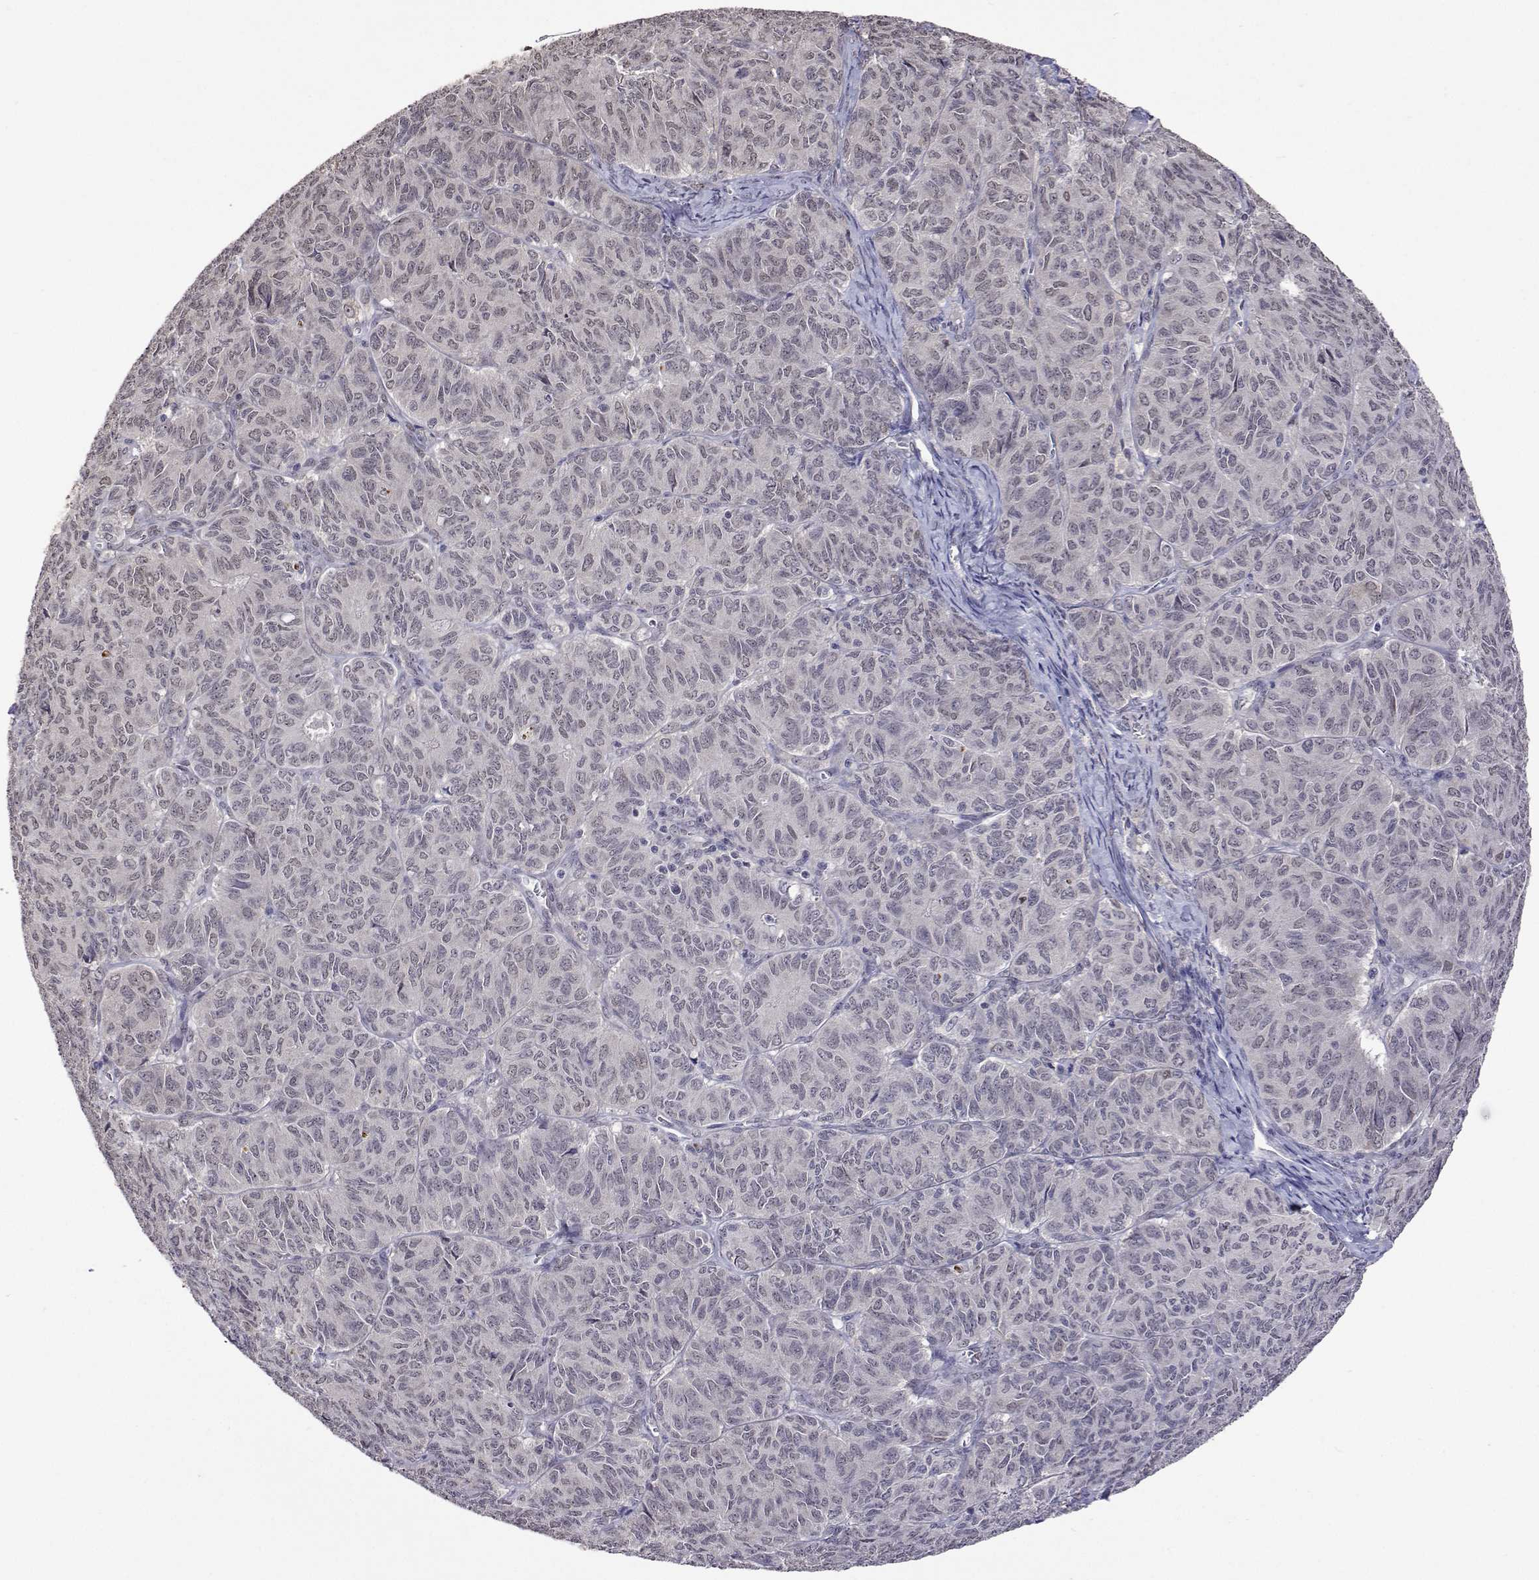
{"staining": {"intensity": "weak", "quantity": "25%-75%", "location": "nuclear"}, "tissue": "ovarian cancer", "cell_type": "Tumor cells", "image_type": "cancer", "snomed": [{"axis": "morphology", "description": "Carcinoma, endometroid"}, {"axis": "topography", "description": "Ovary"}], "caption": "DAB (3,3'-diaminobenzidine) immunohistochemical staining of endometroid carcinoma (ovarian) exhibits weak nuclear protein positivity in approximately 25%-75% of tumor cells.", "gene": "HNRNPA0", "patient": {"sex": "female", "age": 80}}